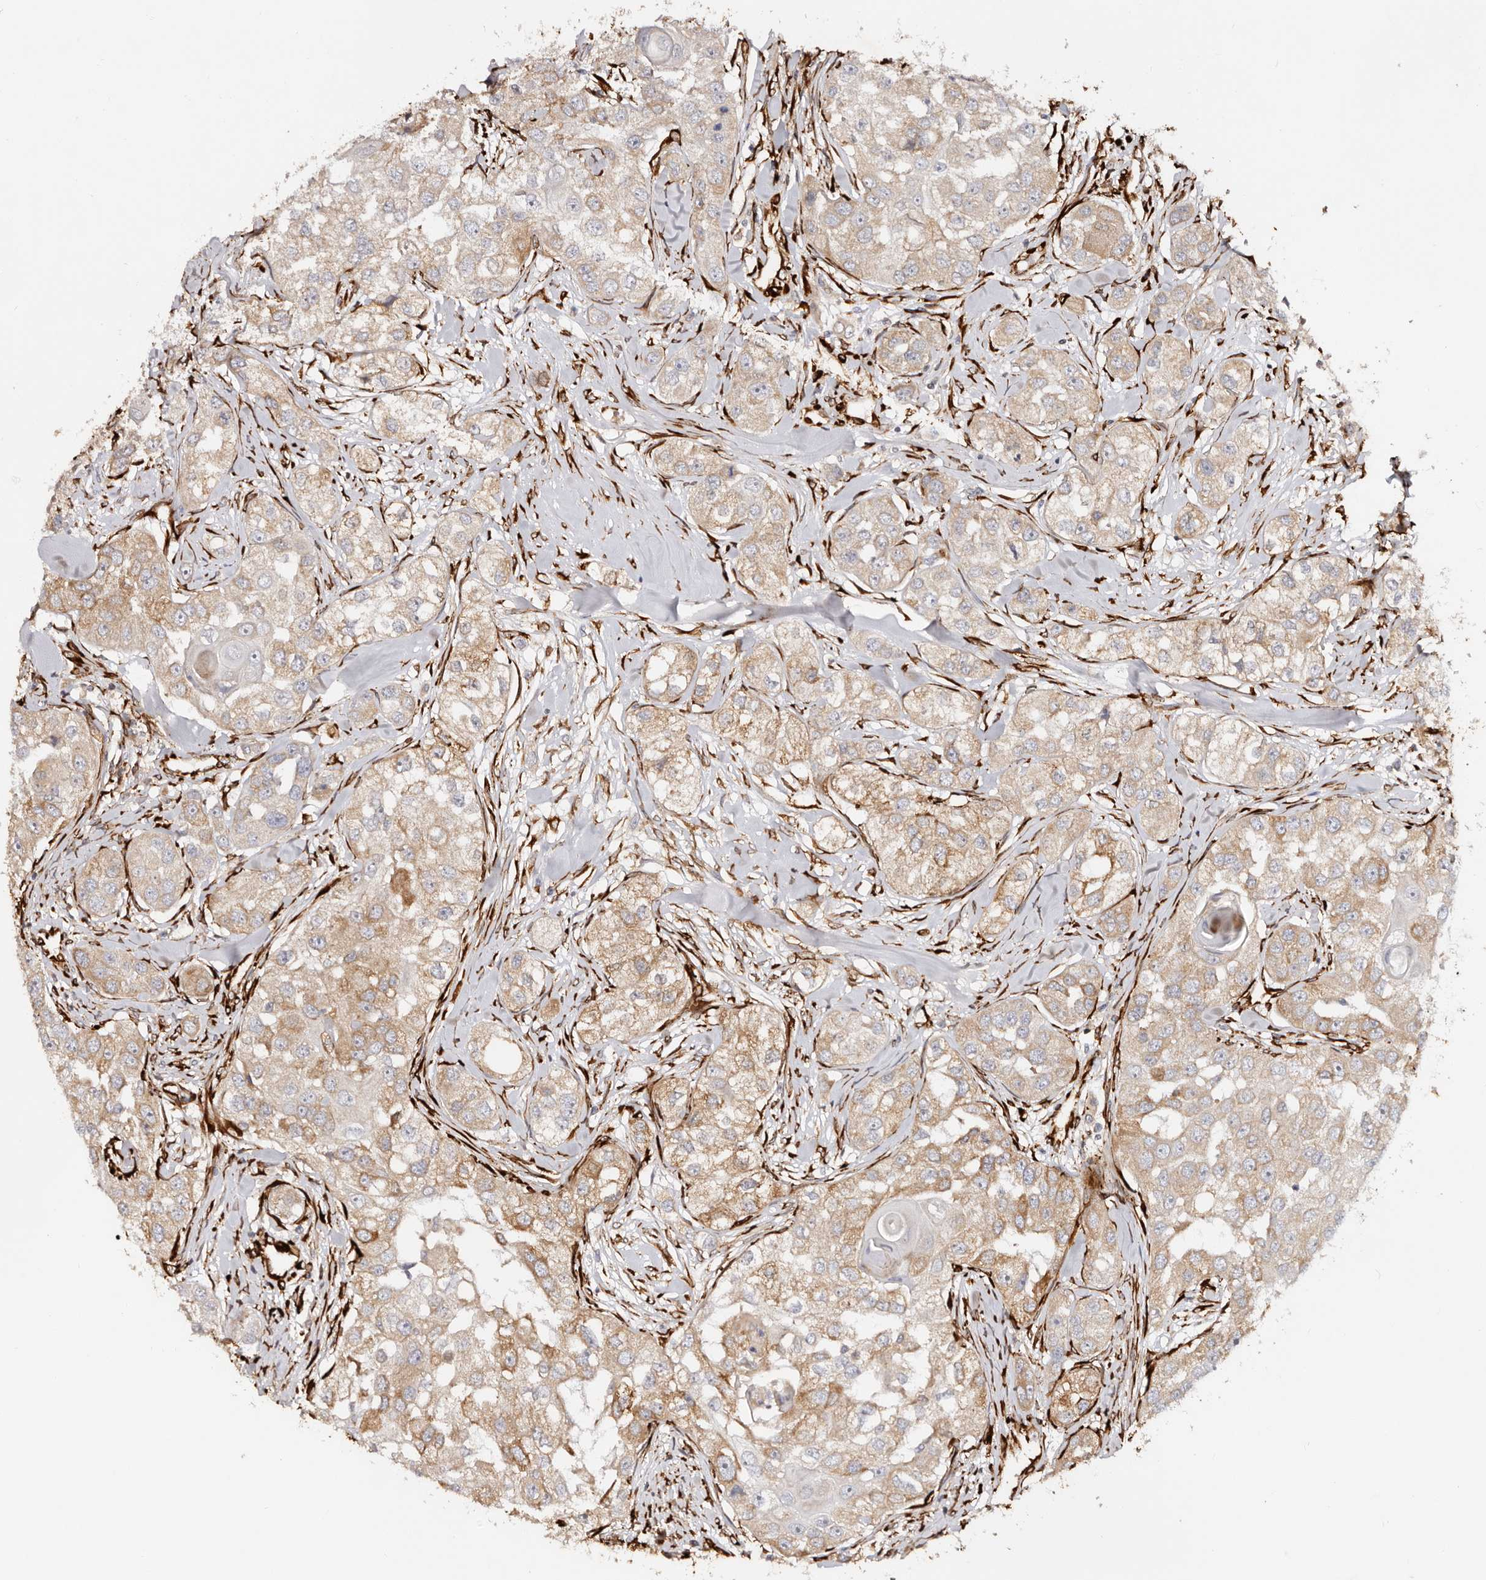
{"staining": {"intensity": "moderate", "quantity": ">75%", "location": "cytoplasmic/membranous"}, "tissue": "head and neck cancer", "cell_type": "Tumor cells", "image_type": "cancer", "snomed": [{"axis": "morphology", "description": "Normal tissue, NOS"}, {"axis": "morphology", "description": "Squamous cell carcinoma, NOS"}, {"axis": "topography", "description": "Skeletal muscle"}, {"axis": "topography", "description": "Head-Neck"}], "caption": "Protein analysis of head and neck cancer tissue shows moderate cytoplasmic/membranous expression in approximately >75% of tumor cells. (Stains: DAB (3,3'-diaminobenzidine) in brown, nuclei in blue, Microscopy: brightfield microscopy at high magnification).", "gene": "SERPINH1", "patient": {"sex": "male", "age": 51}}